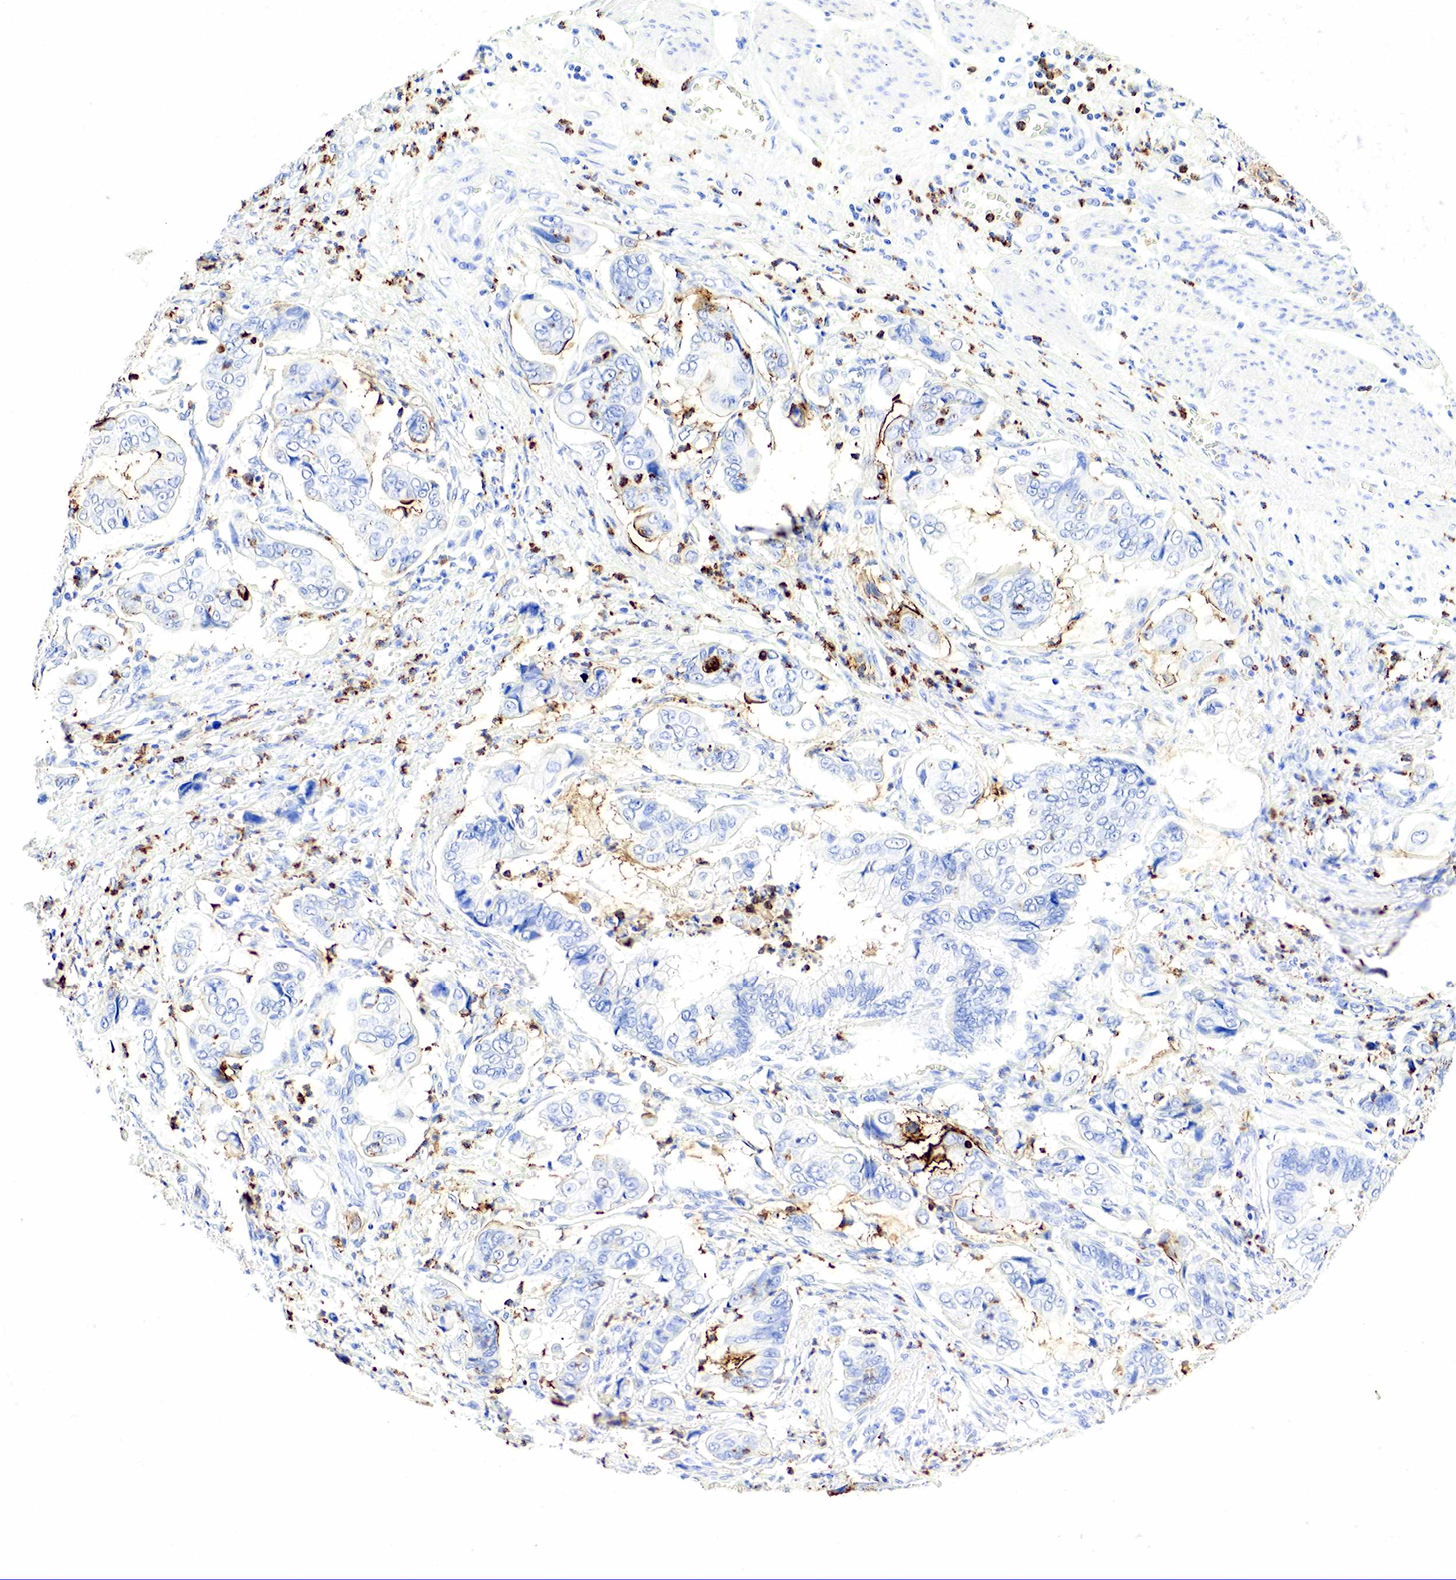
{"staining": {"intensity": "moderate", "quantity": "25%-75%", "location": "cytoplasmic/membranous"}, "tissue": "stomach cancer", "cell_type": "Tumor cells", "image_type": "cancer", "snomed": [{"axis": "morphology", "description": "Adenocarcinoma, NOS"}, {"axis": "topography", "description": "Stomach, upper"}], "caption": "Immunohistochemical staining of stomach cancer (adenocarcinoma) demonstrates medium levels of moderate cytoplasmic/membranous staining in approximately 25%-75% of tumor cells. The staining is performed using DAB brown chromogen to label protein expression. The nuclei are counter-stained blue using hematoxylin.", "gene": "FUT4", "patient": {"sex": "male", "age": 80}}